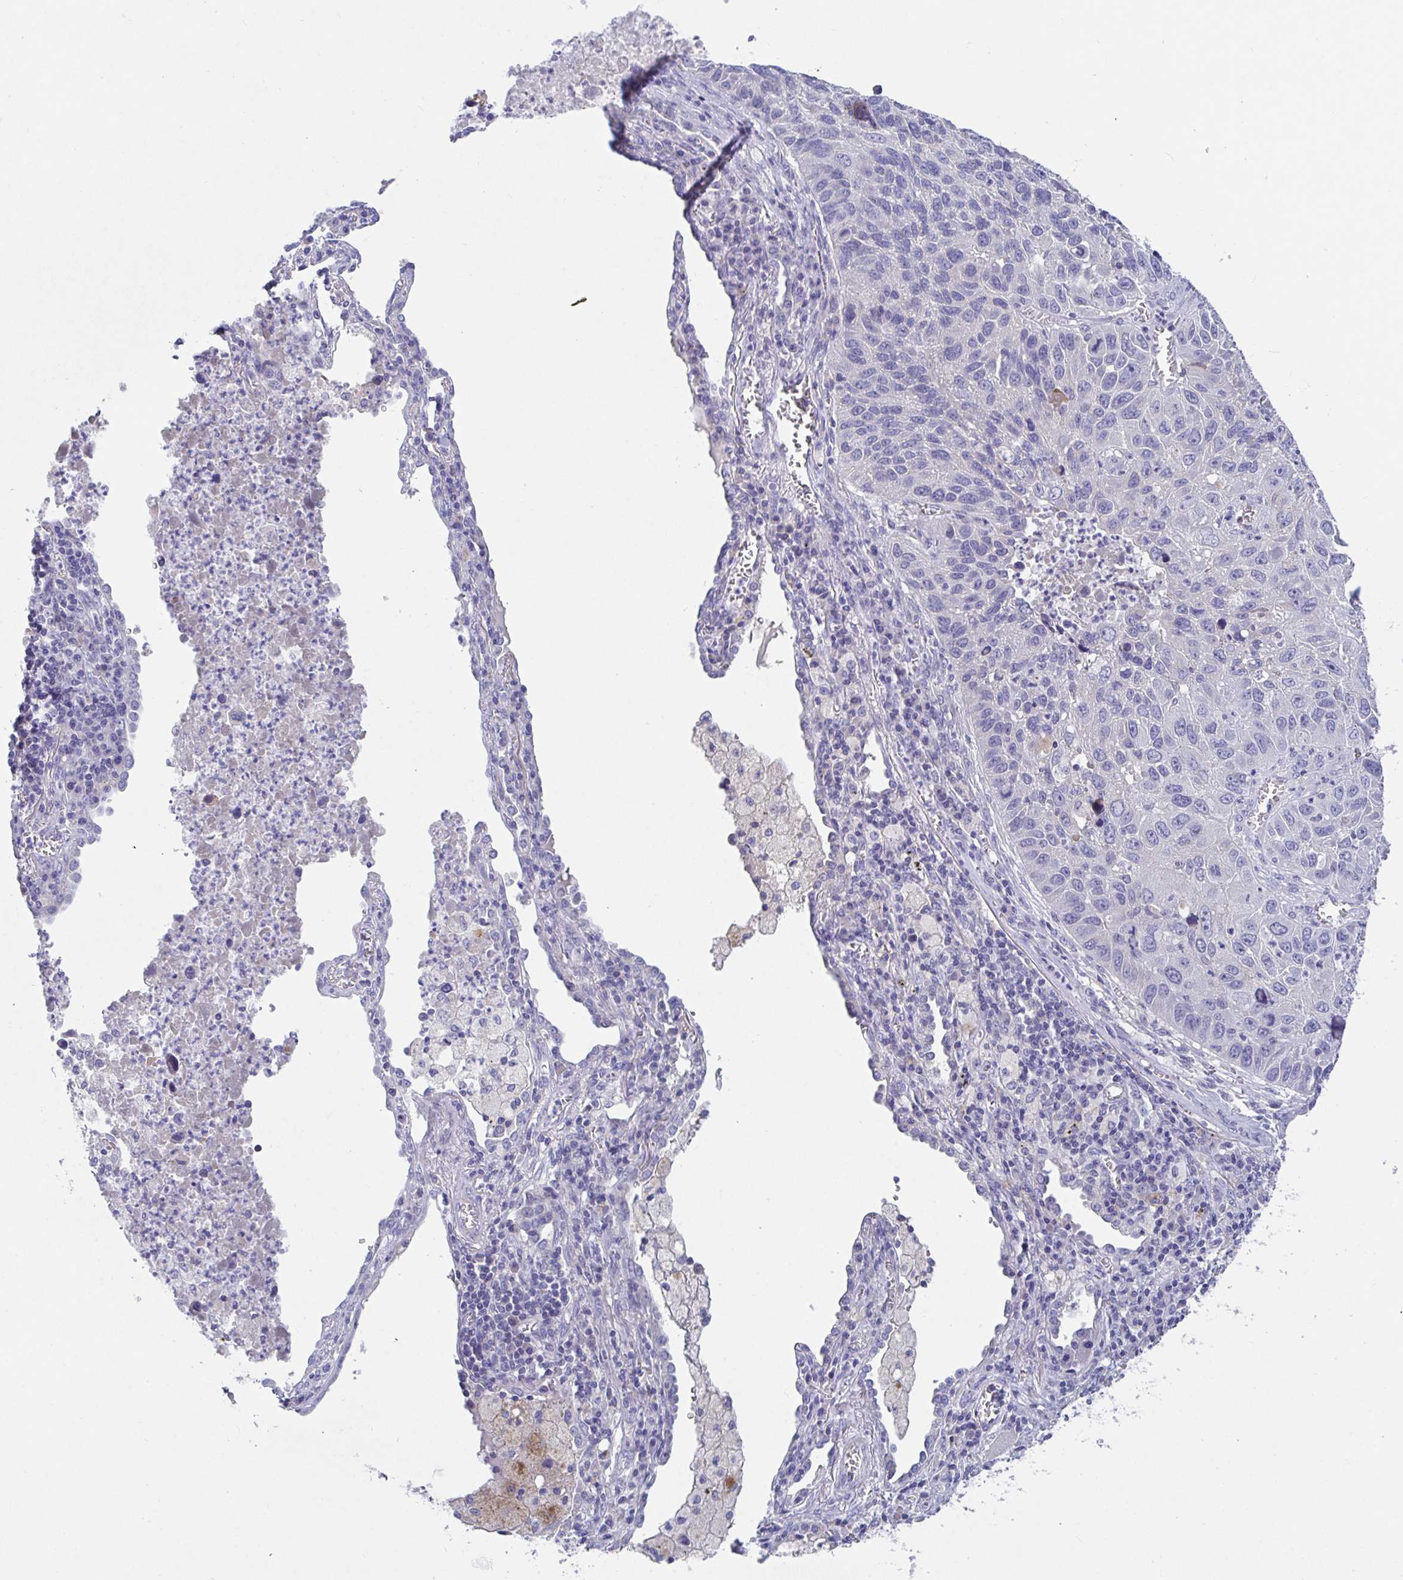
{"staining": {"intensity": "negative", "quantity": "none", "location": "none"}, "tissue": "lung cancer", "cell_type": "Tumor cells", "image_type": "cancer", "snomed": [{"axis": "morphology", "description": "Squamous cell carcinoma, NOS"}, {"axis": "topography", "description": "Lung"}], "caption": "The immunohistochemistry image has no significant staining in tumor cells of squamous cell carcinoma (lung) tissue. (DAB (3,3'-diaminobenzidine) immunohistochemistry (IHC) visualized using brightfield microscopy, high magnification).", "gene": "ZNF561", "patient": {"sex": "female", "age": 61}}